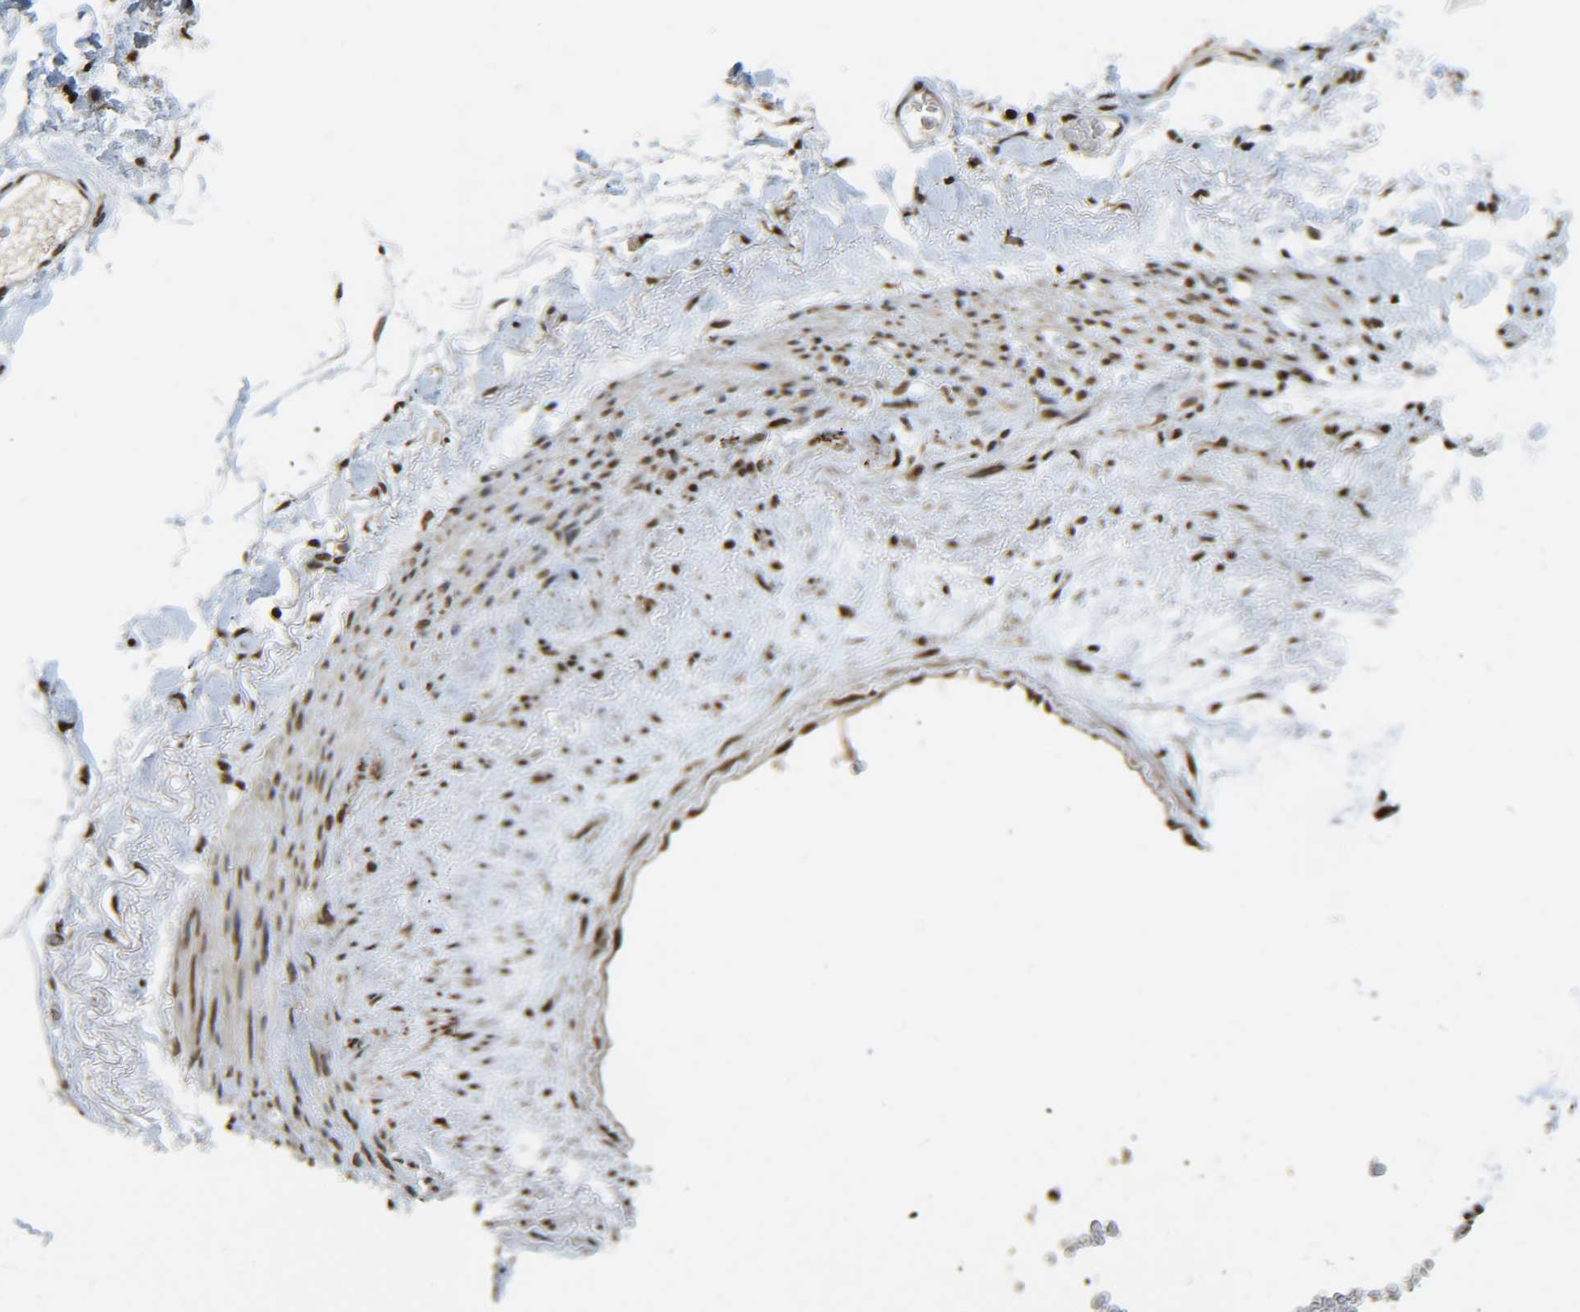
{"staining": {"intensity": "strong", "quantity": ">75%", "location": "nuclear"}, "tissue": "adipose tissue", "cell_type": "Adipocytes", "image_type": "normal", "snomed": [{"axis": "morphology", "description": "Normal tissue, NOS"}, {"axis": "topography", "description": "Breast"}, {"axis": "topography", "description": "Soft tissue"}], "caption": "Protein expression analysis of normal adipose tissue reveals strong nuclear expression in about >75% of adipocytes.", "gene": "NEUROG2", "patient": {"sex": "female", "age": 75}}